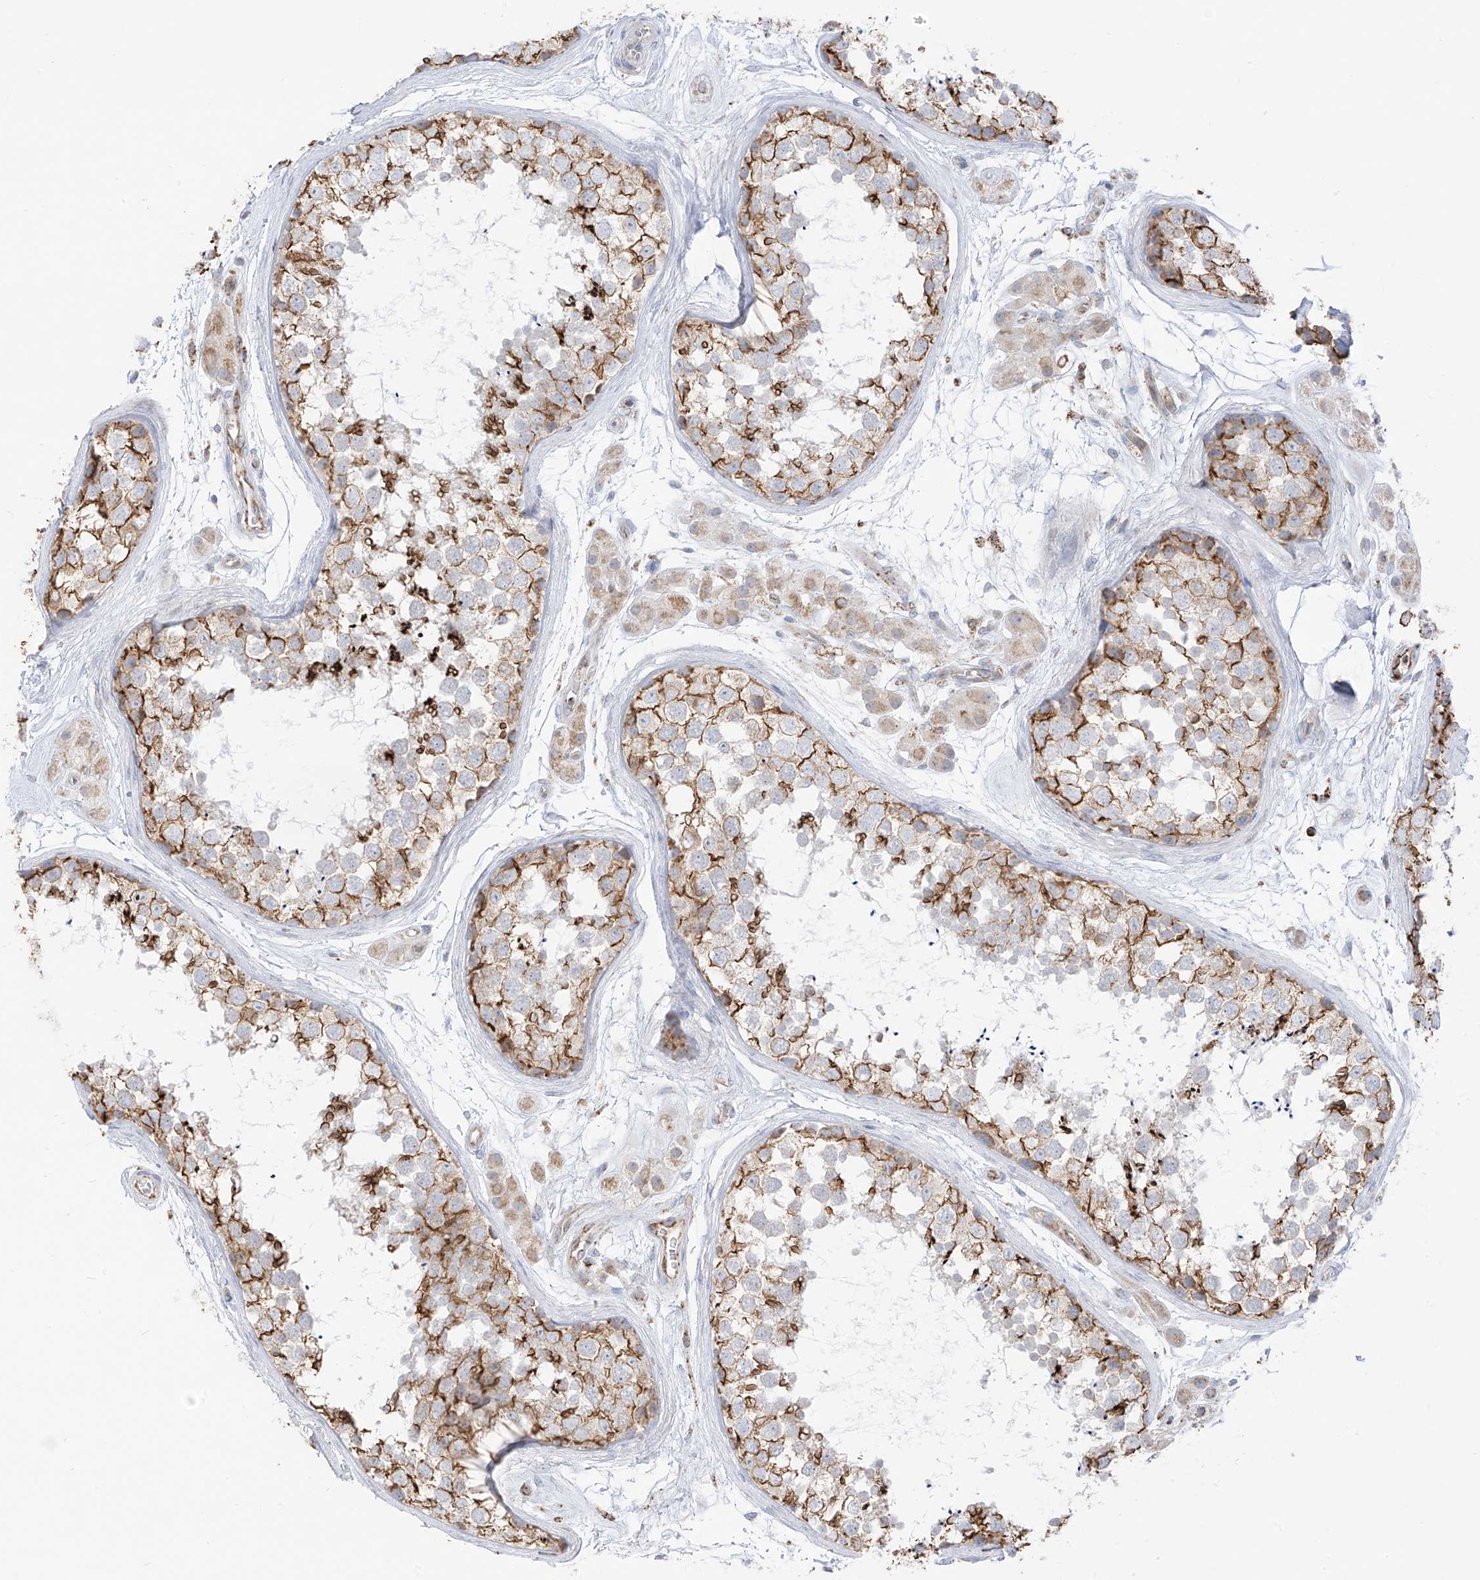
{"staining": {"intensity": "moderate", "quantity": ">75%", "location": "cytoplasmic/membranous"}, "tissue": "testis", "cell_type": "Cells in seminiferous ducts", "image_type": "normal", "snomed": [{"axis": "morphology", "description": "Normal tissue, NOS"}, {"axis": "topography", "description": "Testis"}], "caption": "A micrograph showing moderate cytoplasmic/membranous staining in about >75% of cells in seminiferous ducts in benign testis, as visualized by brown immunohistochemical staining.", "gene": "ETHE1", "patient": {"sex": "male", "age": 56}}